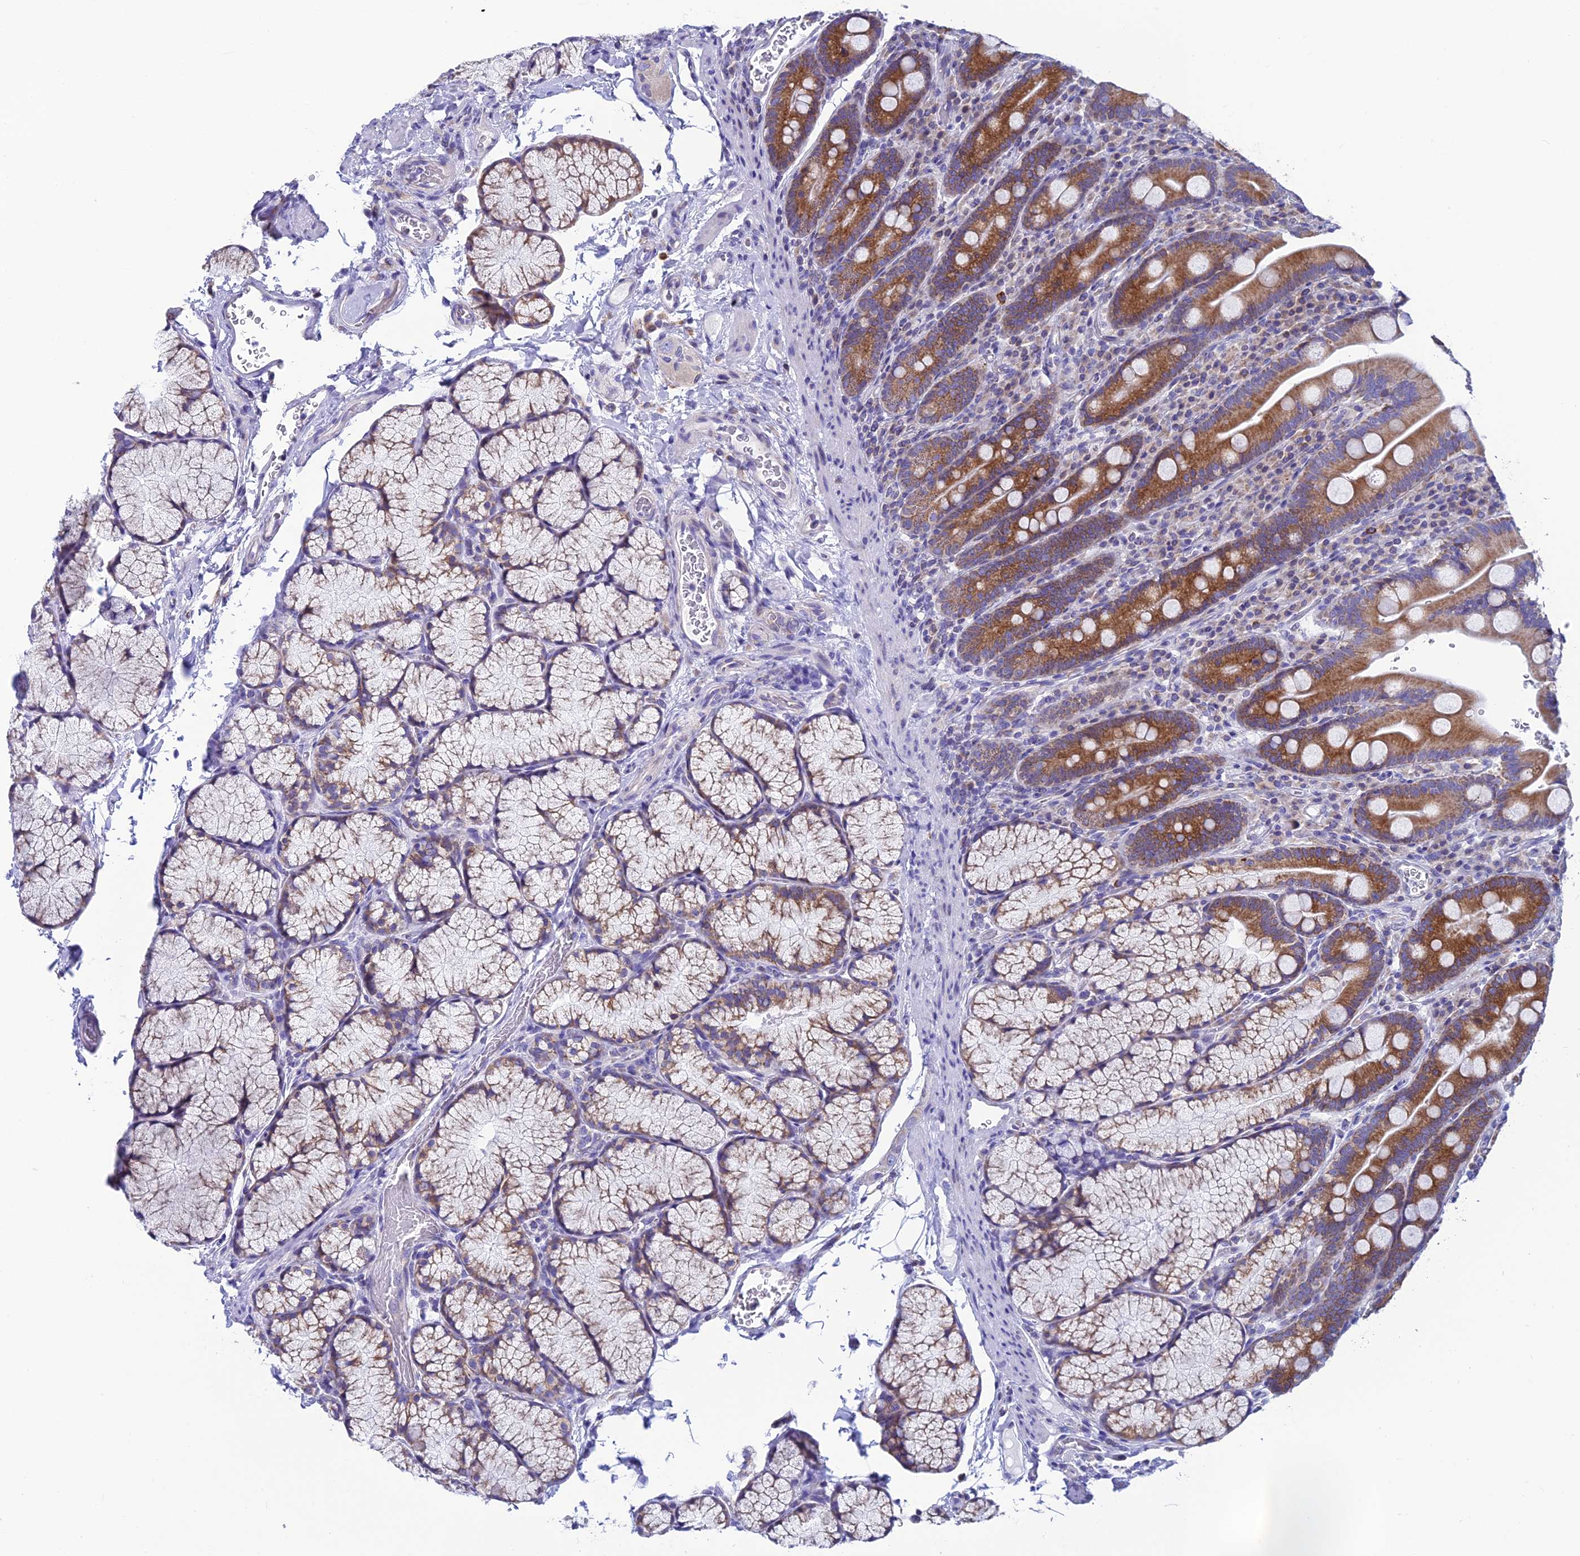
{"staining": {"intensity": "moderate", "quantity": ">75%", "location": "cytoplasmic/membranous"}, "tissue": "duodenum", "cell_type": "Glandular cells", "image_type": "normal", "snomed": [{"axis": "morphology", "description": "Normal tissue, NOS"}, {"axis": "topography", "description": "Duodenum"}], "caption": "Duodenum stained with a brown dye reveals moderate cytoplasmic/membranous positive staining in approximately >75% of glandular cells.", "gene": "REEP4", "patient": {"sex": "male", "age": 35}}